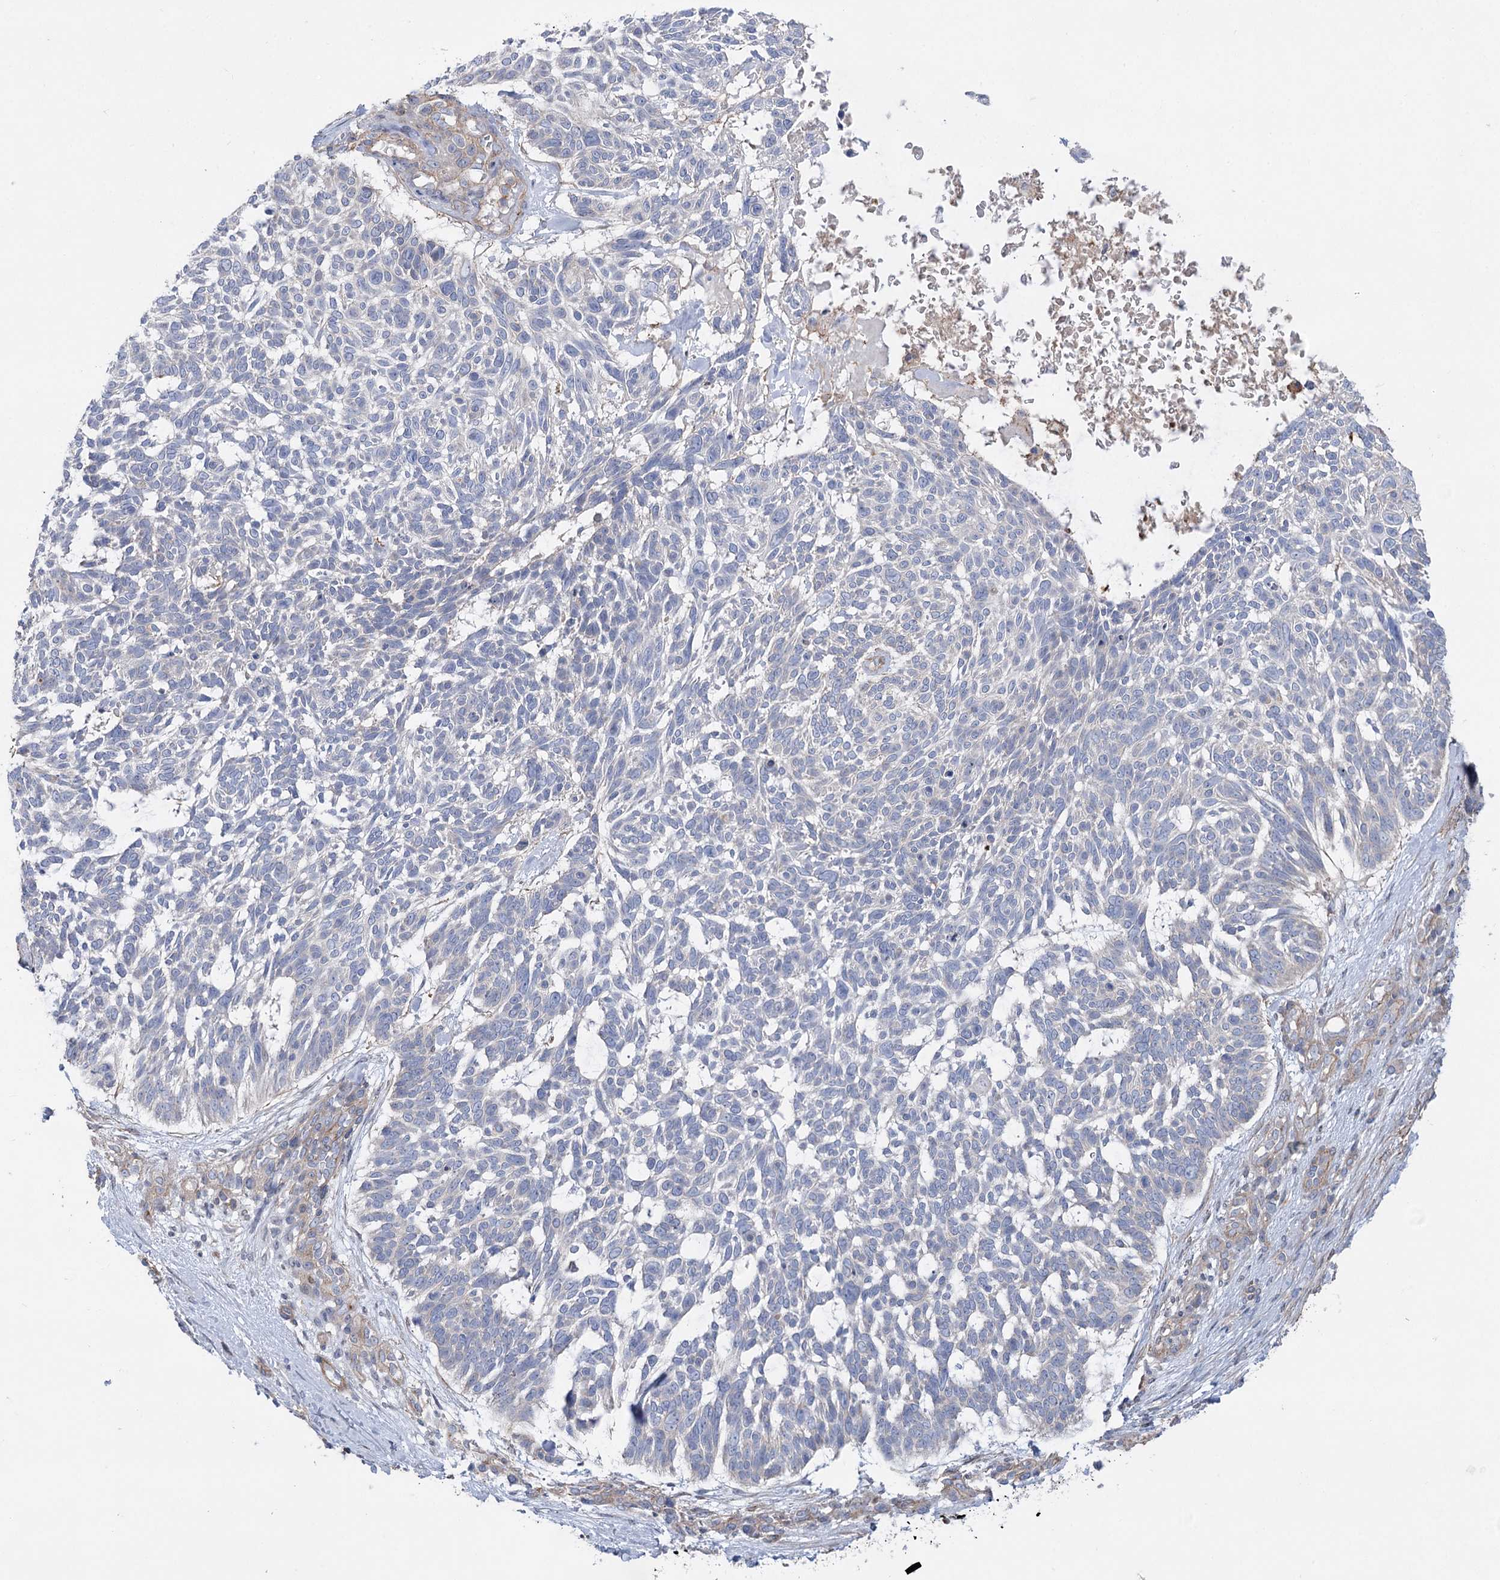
{"staining": {"intensity": "negative", "quantity": "none", "location": "none"}, "tissue": "skin cancer", "cell_type": "Tumor cells", "image_type": "cancer", "snomed": [{"axis": "morphology", "description": "Basal cell carcinoma"}, {"axis": "topography", "description": "Skin"}], "caption": "DAB immunohistochemical staining of basal cell carcinoma (skin) demonstrates no significant staining in tumor cells. Nuclei are stained in blue.", "gene": "LARP1B", "patient": {"sex": "male", "age": 88}}